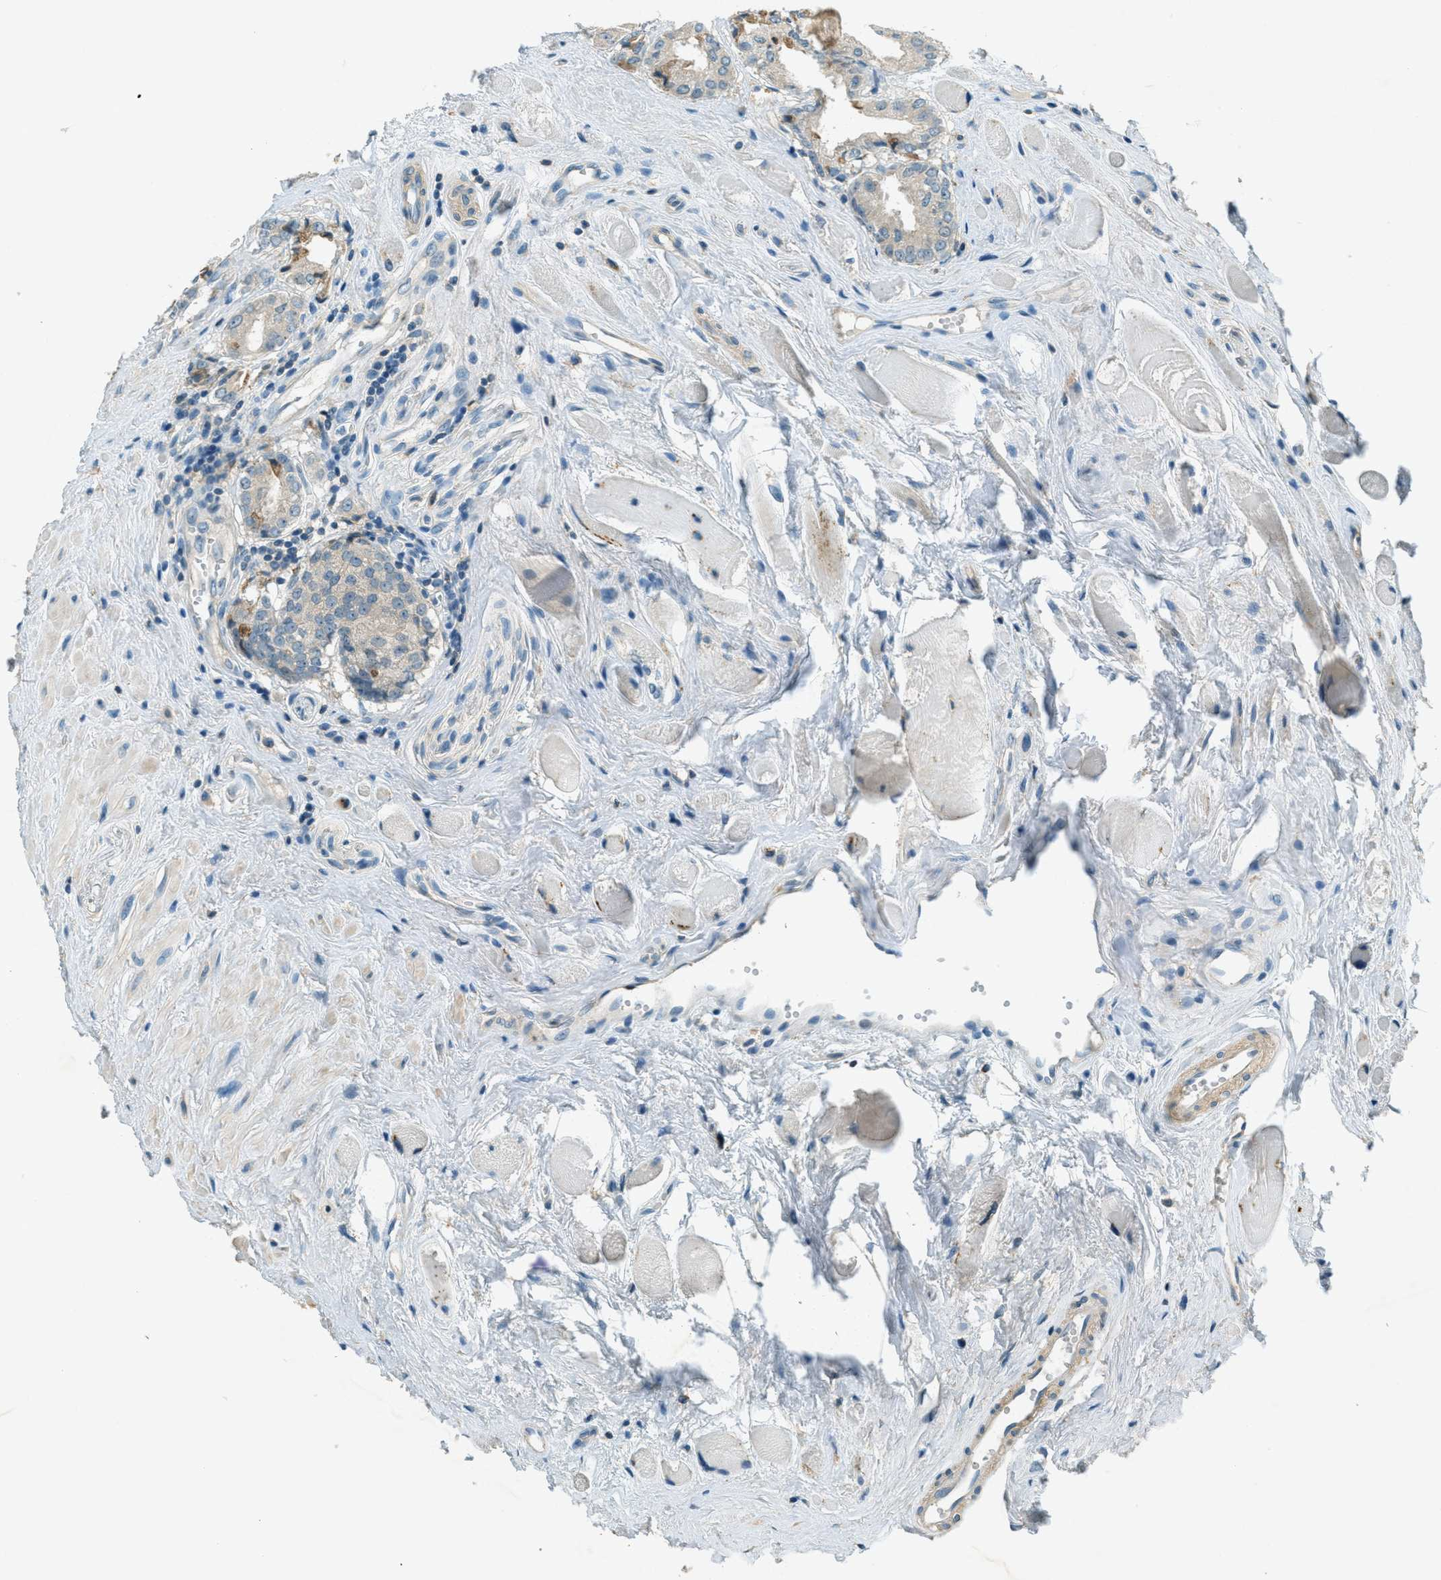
{"staining": {"intensity": "negative", "quantity": "none", "location": "none"}, "tissue": "prostate cancer", "cell_type": "Tumor cells", "image_type": "cancer", "snomed": [{"axis": "morphology", "description": "Adenocarcinoma, Low grade"}, {"axis": "topography", "description": "Prostate"}], "caption": "This is an IHC photomicrograph of prostate low-grade adenocarcinoma. There is no positivity in tumor cells.", "gene": "NUDT4", "patient": {"sex": "male", "age": 57}}